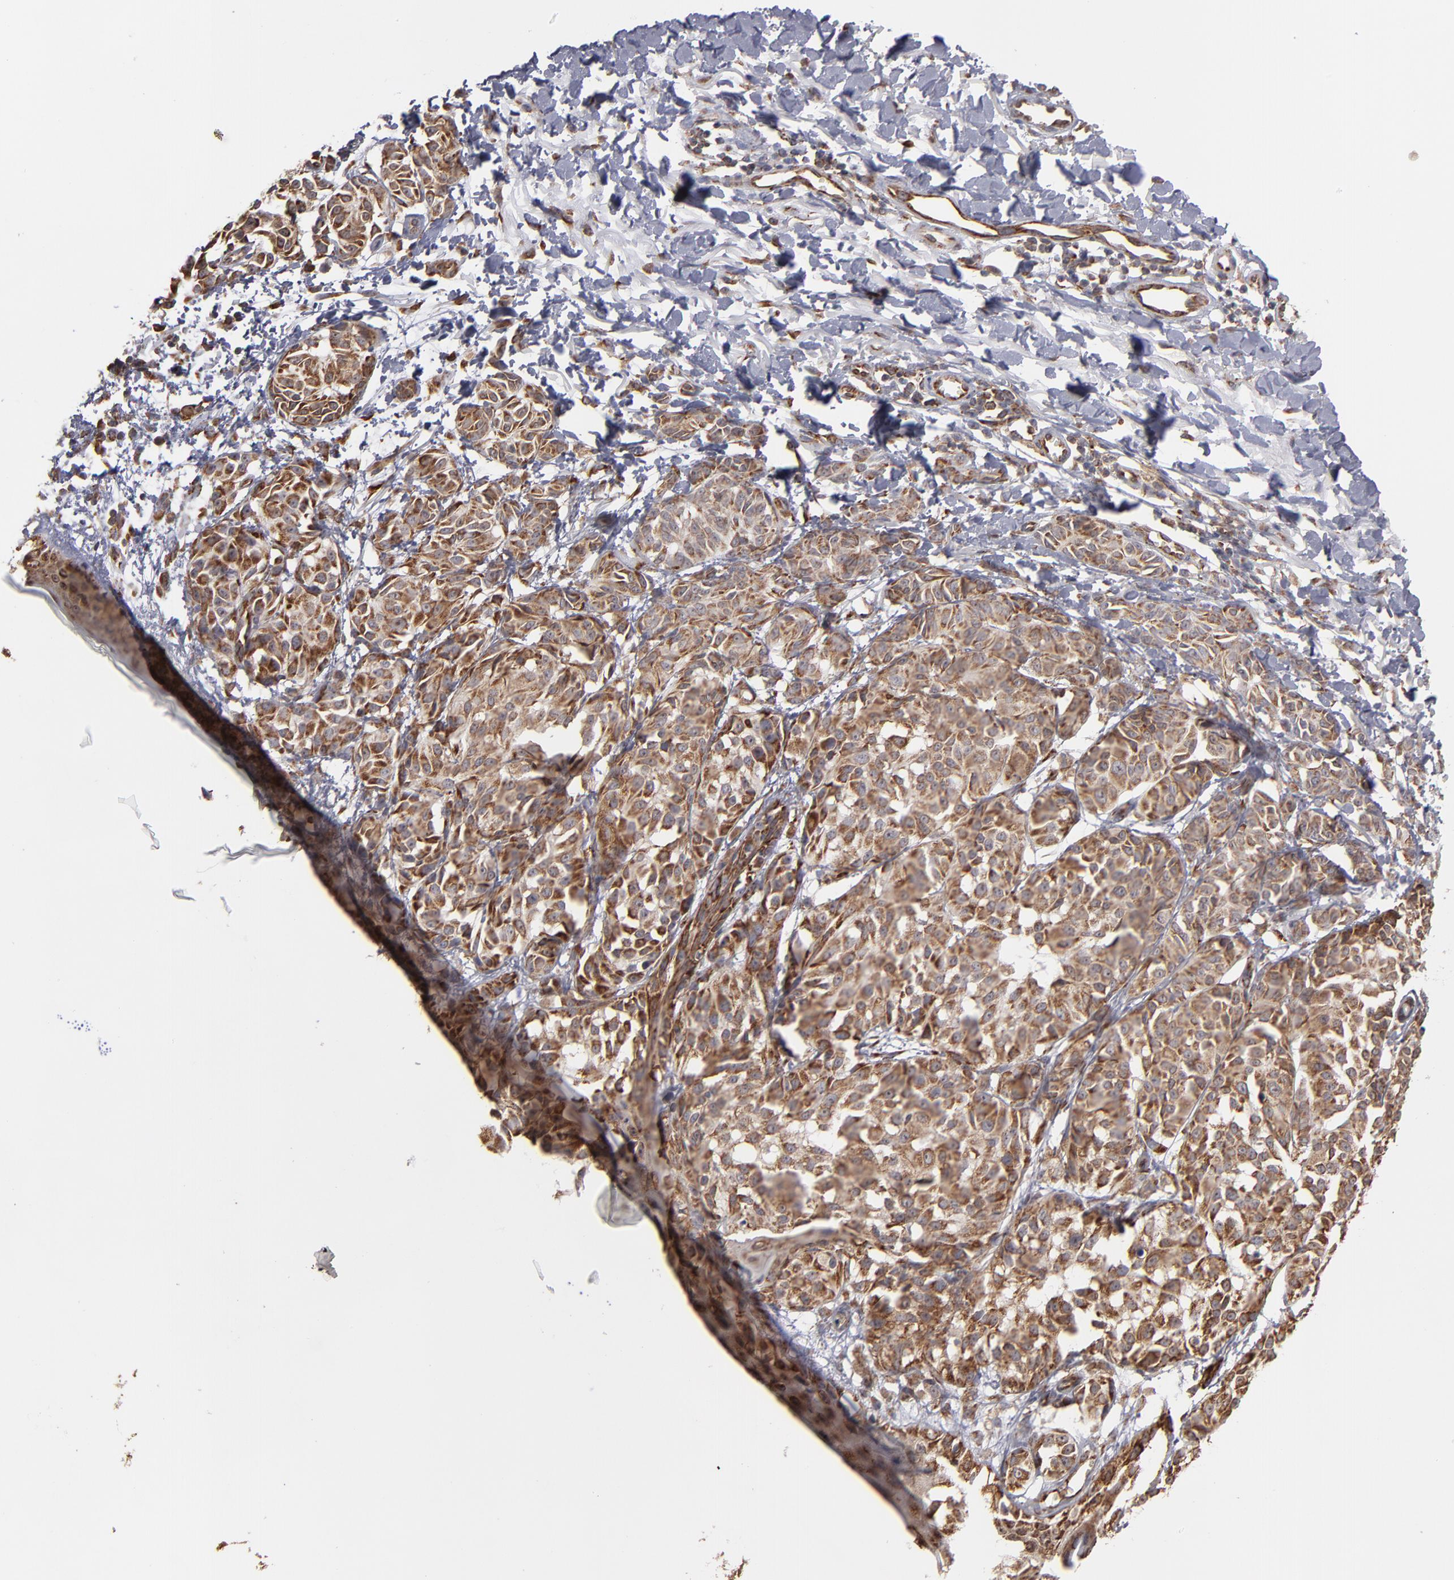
{"staining": {"intensity": "moderate", "quantity": ">75%", "location": "cytoplasmic/membranous"}, "tissue": "melanoma", "cell_type": "Tumor cells", "image_type": "cancer", "snomed": [{"axis": "morphology", "description": "Malignant melanoma, NOS"}, {"axis": "topography", "description": "Skin"}], "caption": "This photomicrograph displays IHC staining of melanoma, with medium moderate cytoplasmic/membranous expression in about >75% of tumor cells.", "gene": "KTN1", "patient": {"sex": "male", "age": 76}}